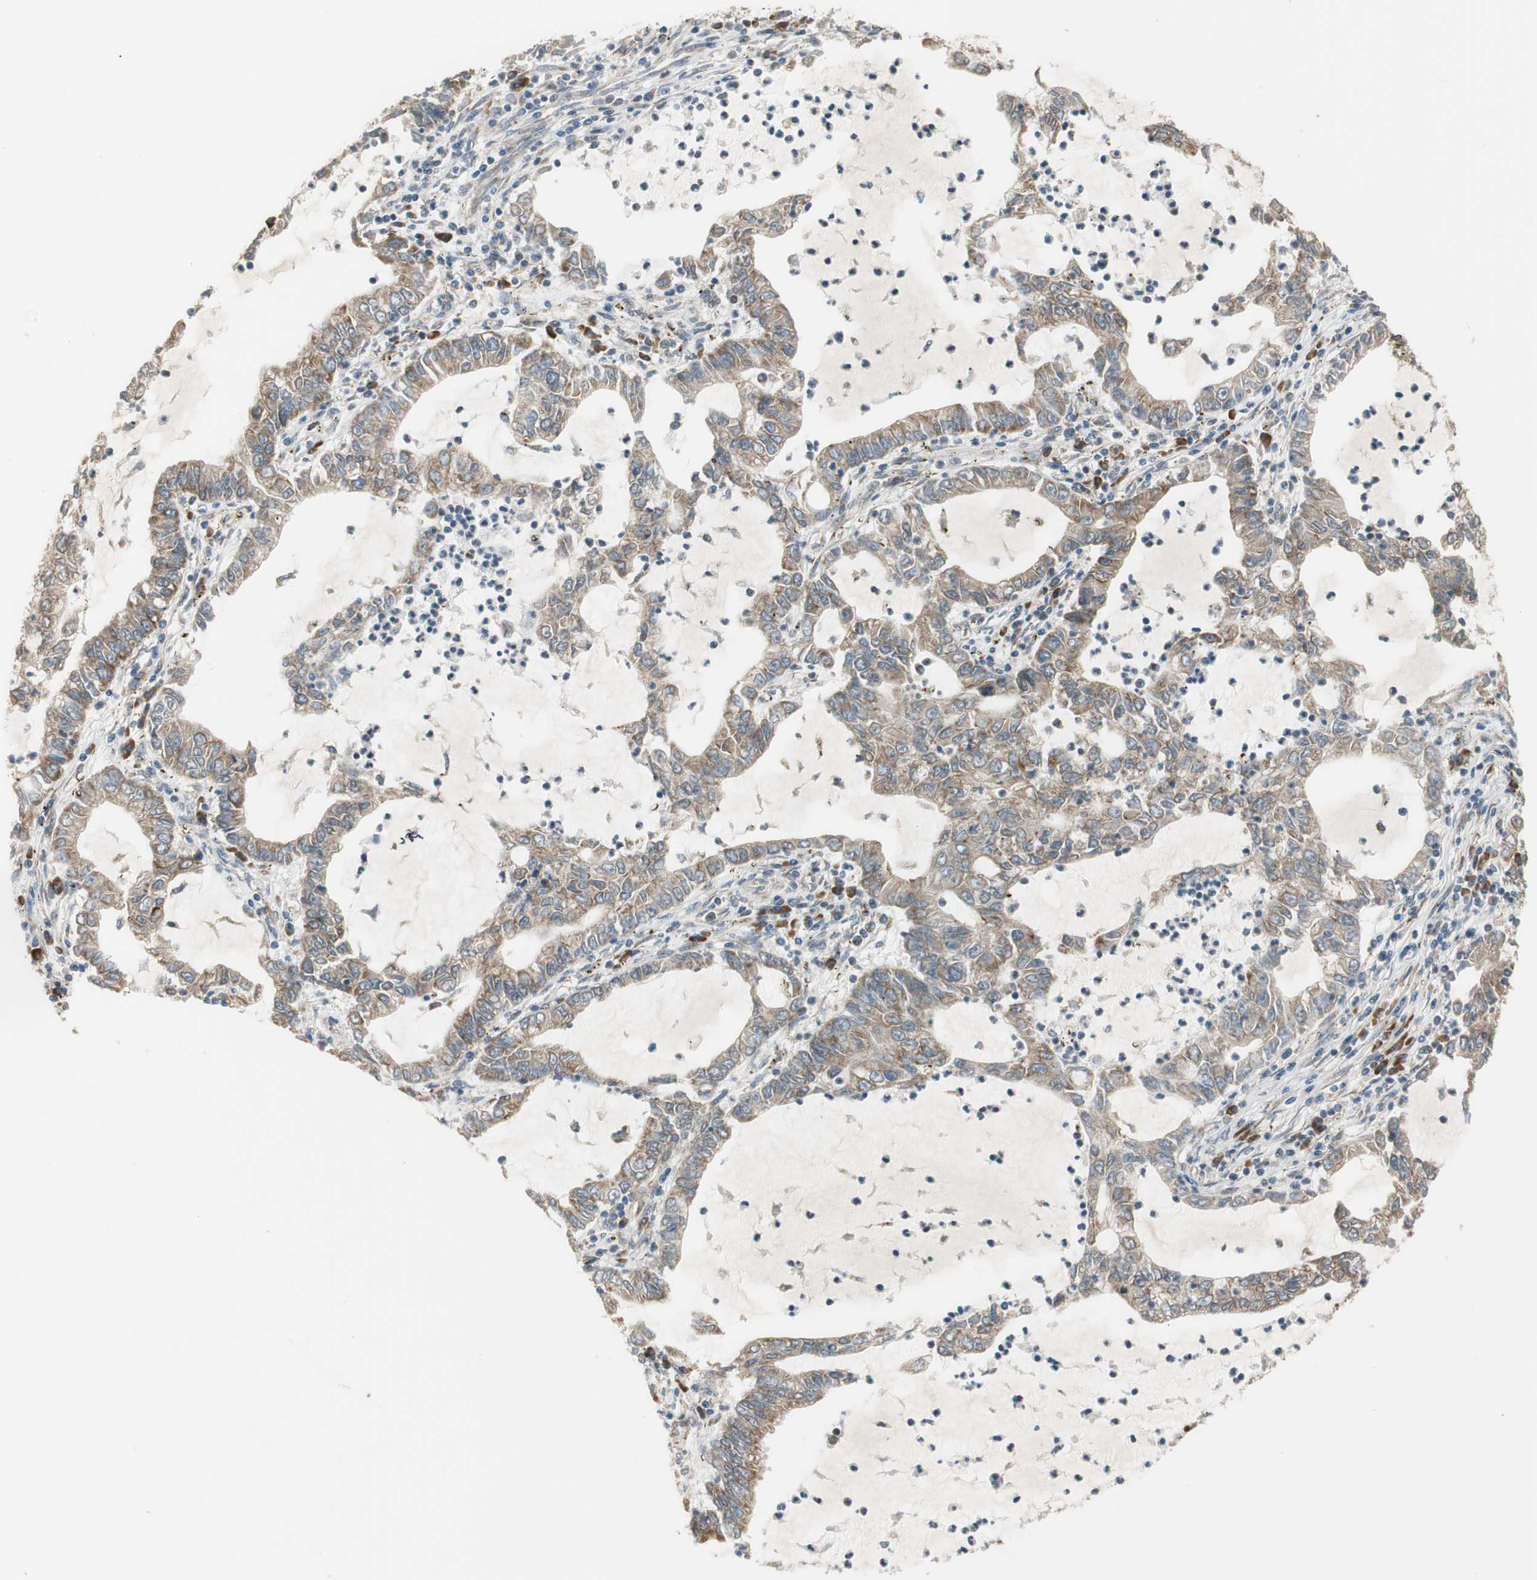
{"staining": {"intensity": "weak", "quantity": ">75%", "location": "cytoplasmic/membranous"}, "tissue": "lung cancer", "cell_type": "Tumor cells", "image_type": "cancer", "snomed": [{"axis": "morphology", "description": "Adenocarcinoma, NOS"}, {"axis": "topography", "description": "Lung"}], "caption": "Protein expression analysis of human lung cancer reveals weak cytoplasmic/membranous expression in approximately >75% of tumor cells.", "gene": "RPN2", "patient": {"sex": "female", "age": 51}}